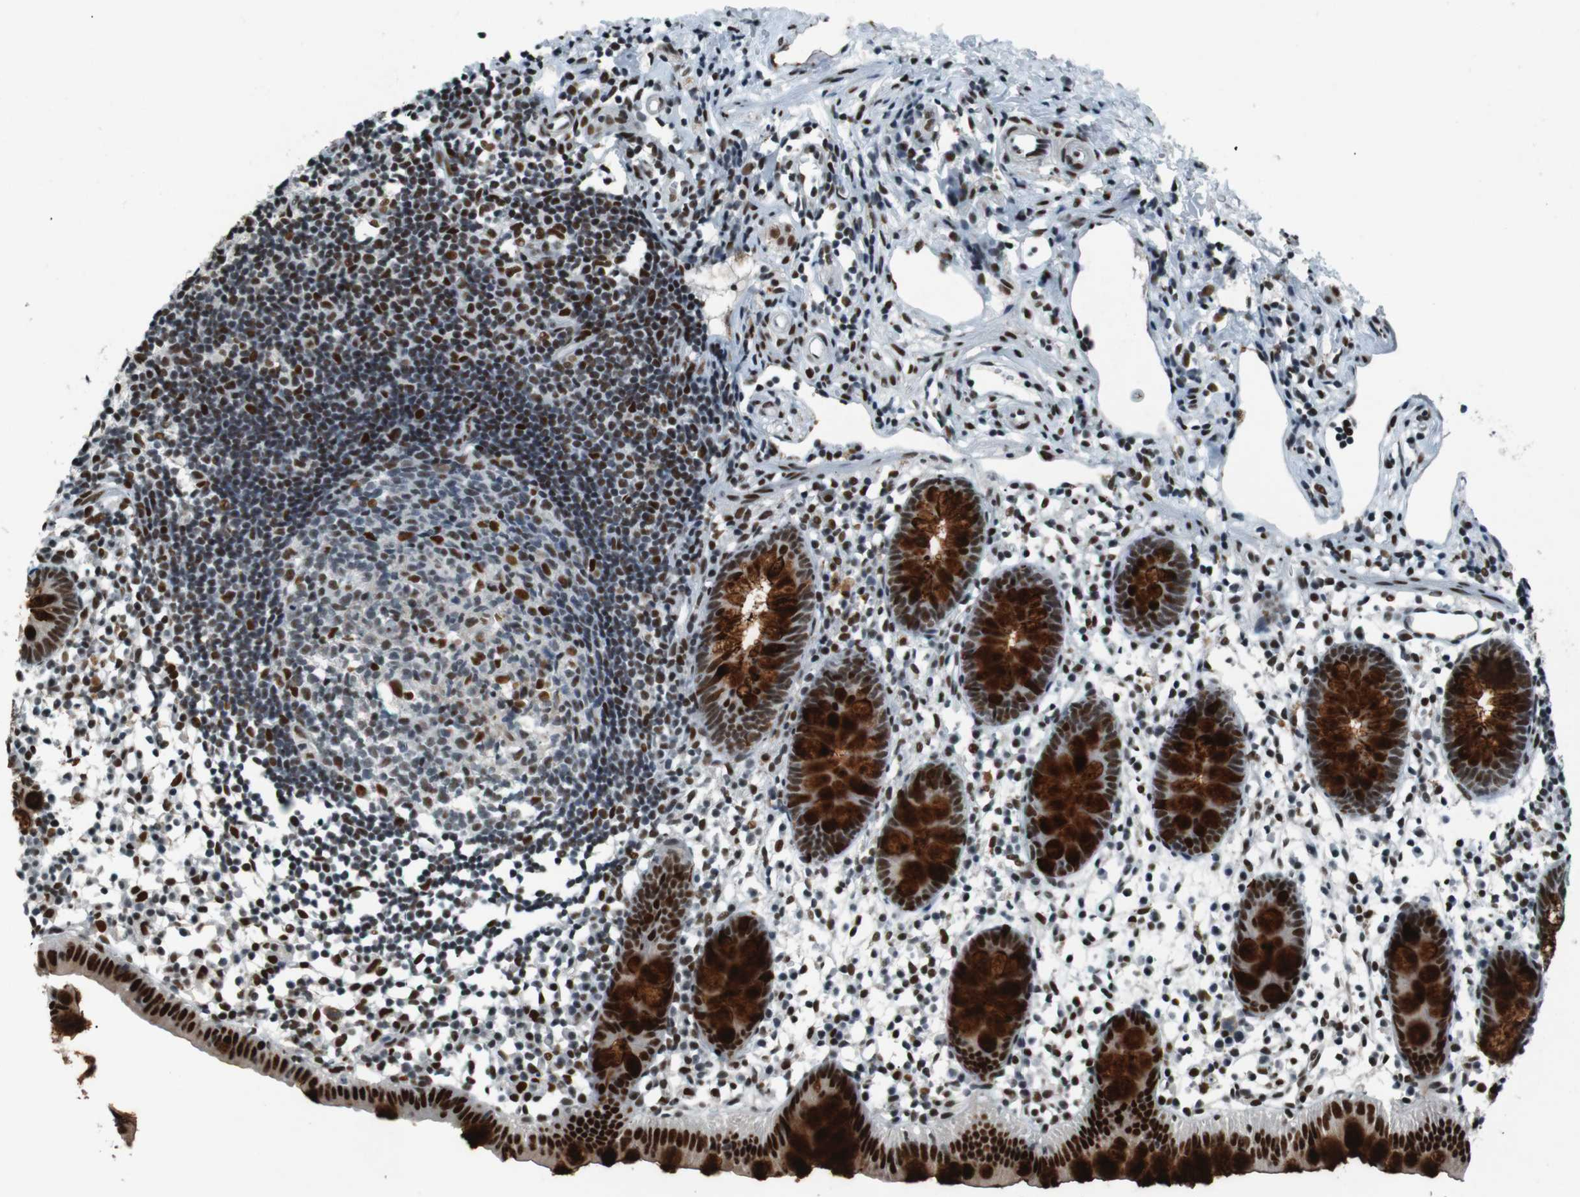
{"staining": {"intensity": "strong", "quantity": ">75%", "location": "cytoplasmic/membranous,nuclear"}, "tissue": "appendix", "cell_type": "Glandular cells", "image_type": "normal", "snomed": [{"axis": "morphology", "description": "Normal tissue, NOS"}, {"axis": "topography", "description": "Appendix"}], "caption": "Protein staining demonstrates strong cytoplasmic/membranous,nuclear staining in approximately >75% of glandular cells in unremarkable appendix.", "gene": "HEXIM1", "patient": {"sex": "female", "age": 20}}